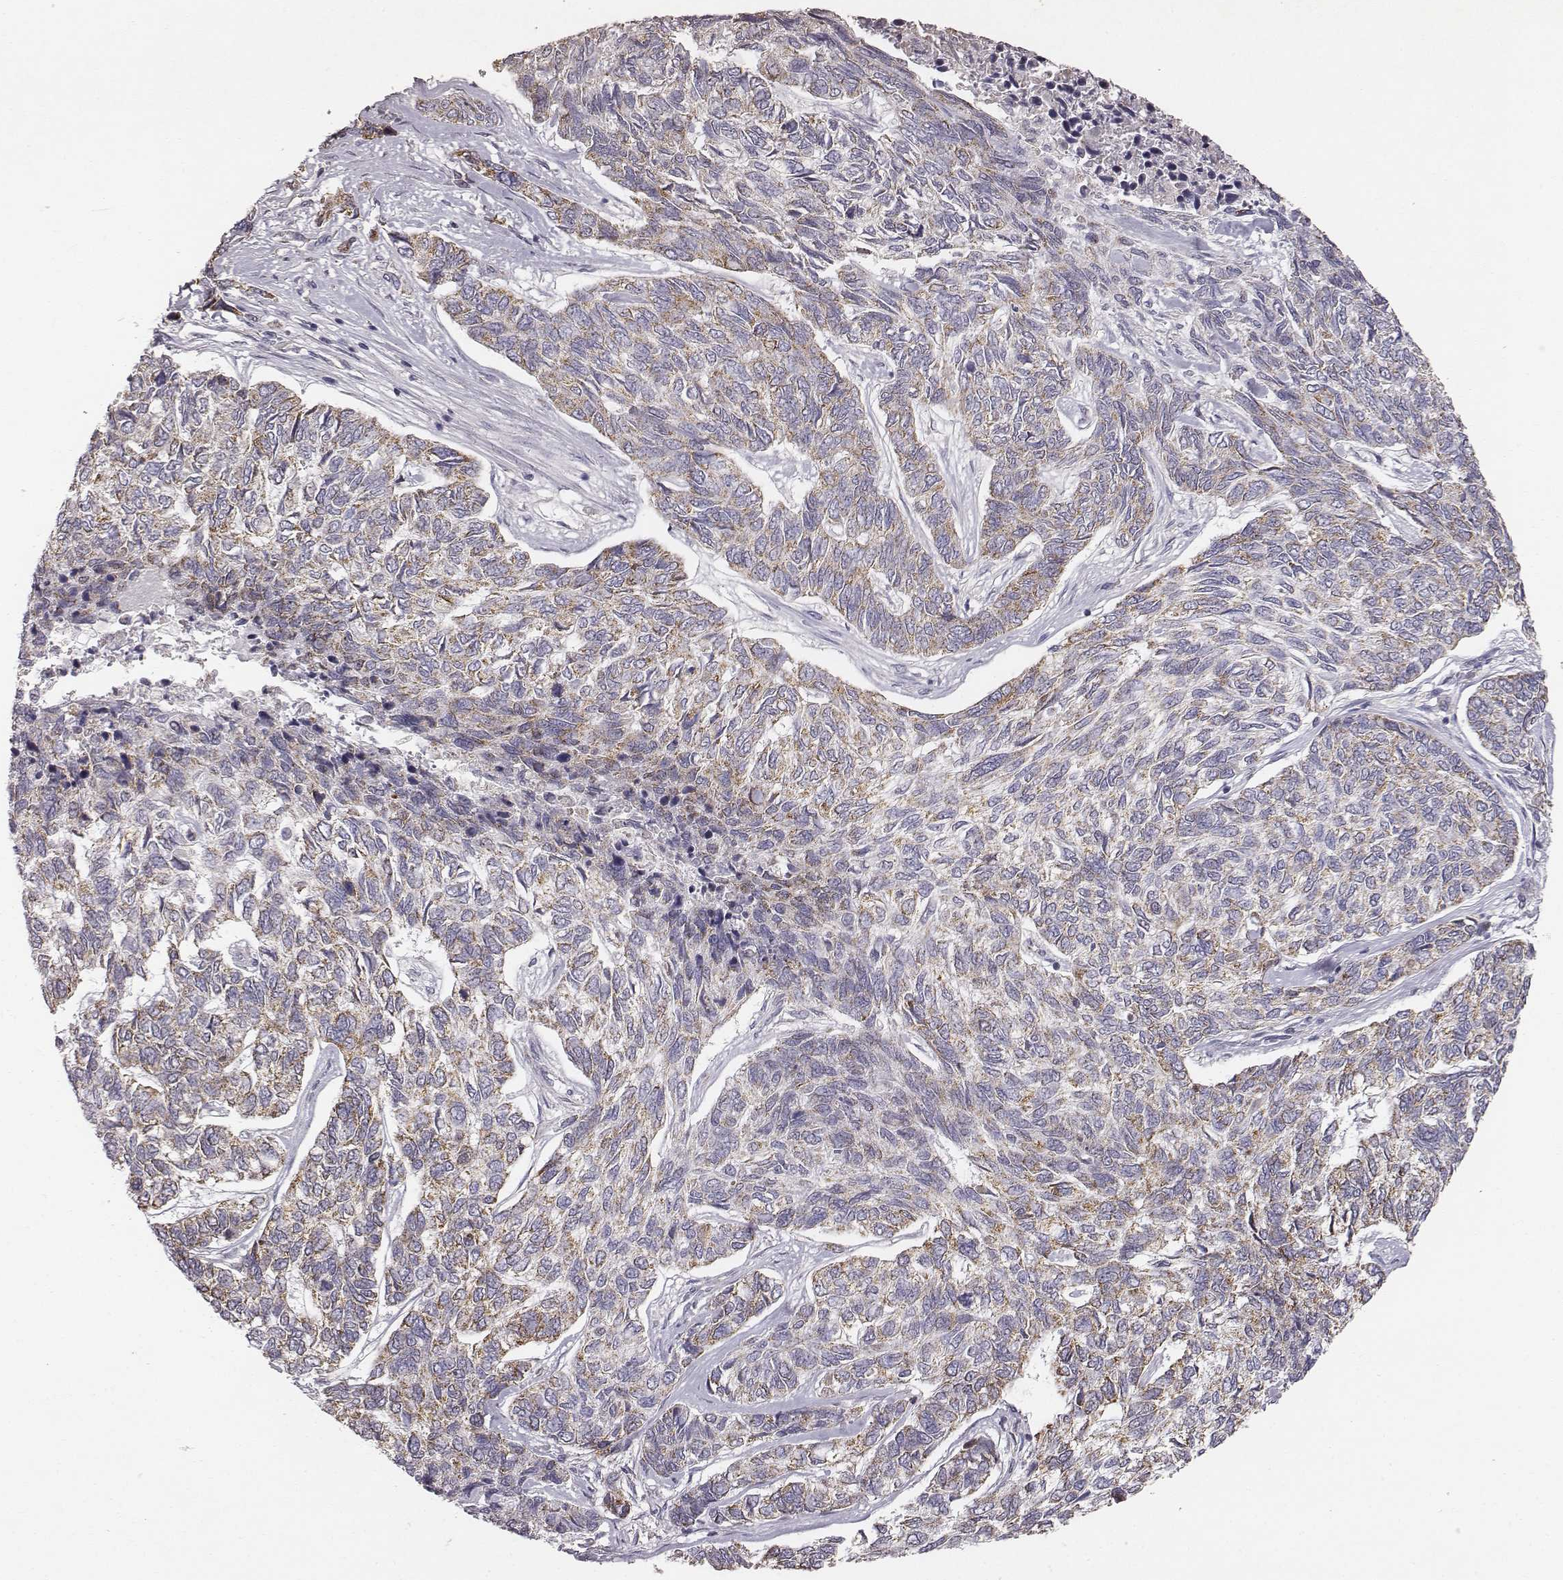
{"staining": {"intensity": "weak", "quantity": "25%-75%", "location": "cytoplasmic/membranous"}, "tissue": "skin cancer", "cell_type": "Tumor cells", "image_type": "cancer", "snomed": [{"axis": "morphology", "description": "Basal cell carcinoma"}, {"axis": "topography", "description": "Skin"}], "caption": "Skin cancer stained with a protein marker displays weak staining in tumor cells.", "gene": "ABCD3", "patient": {"sex": "female", "age": 65}}